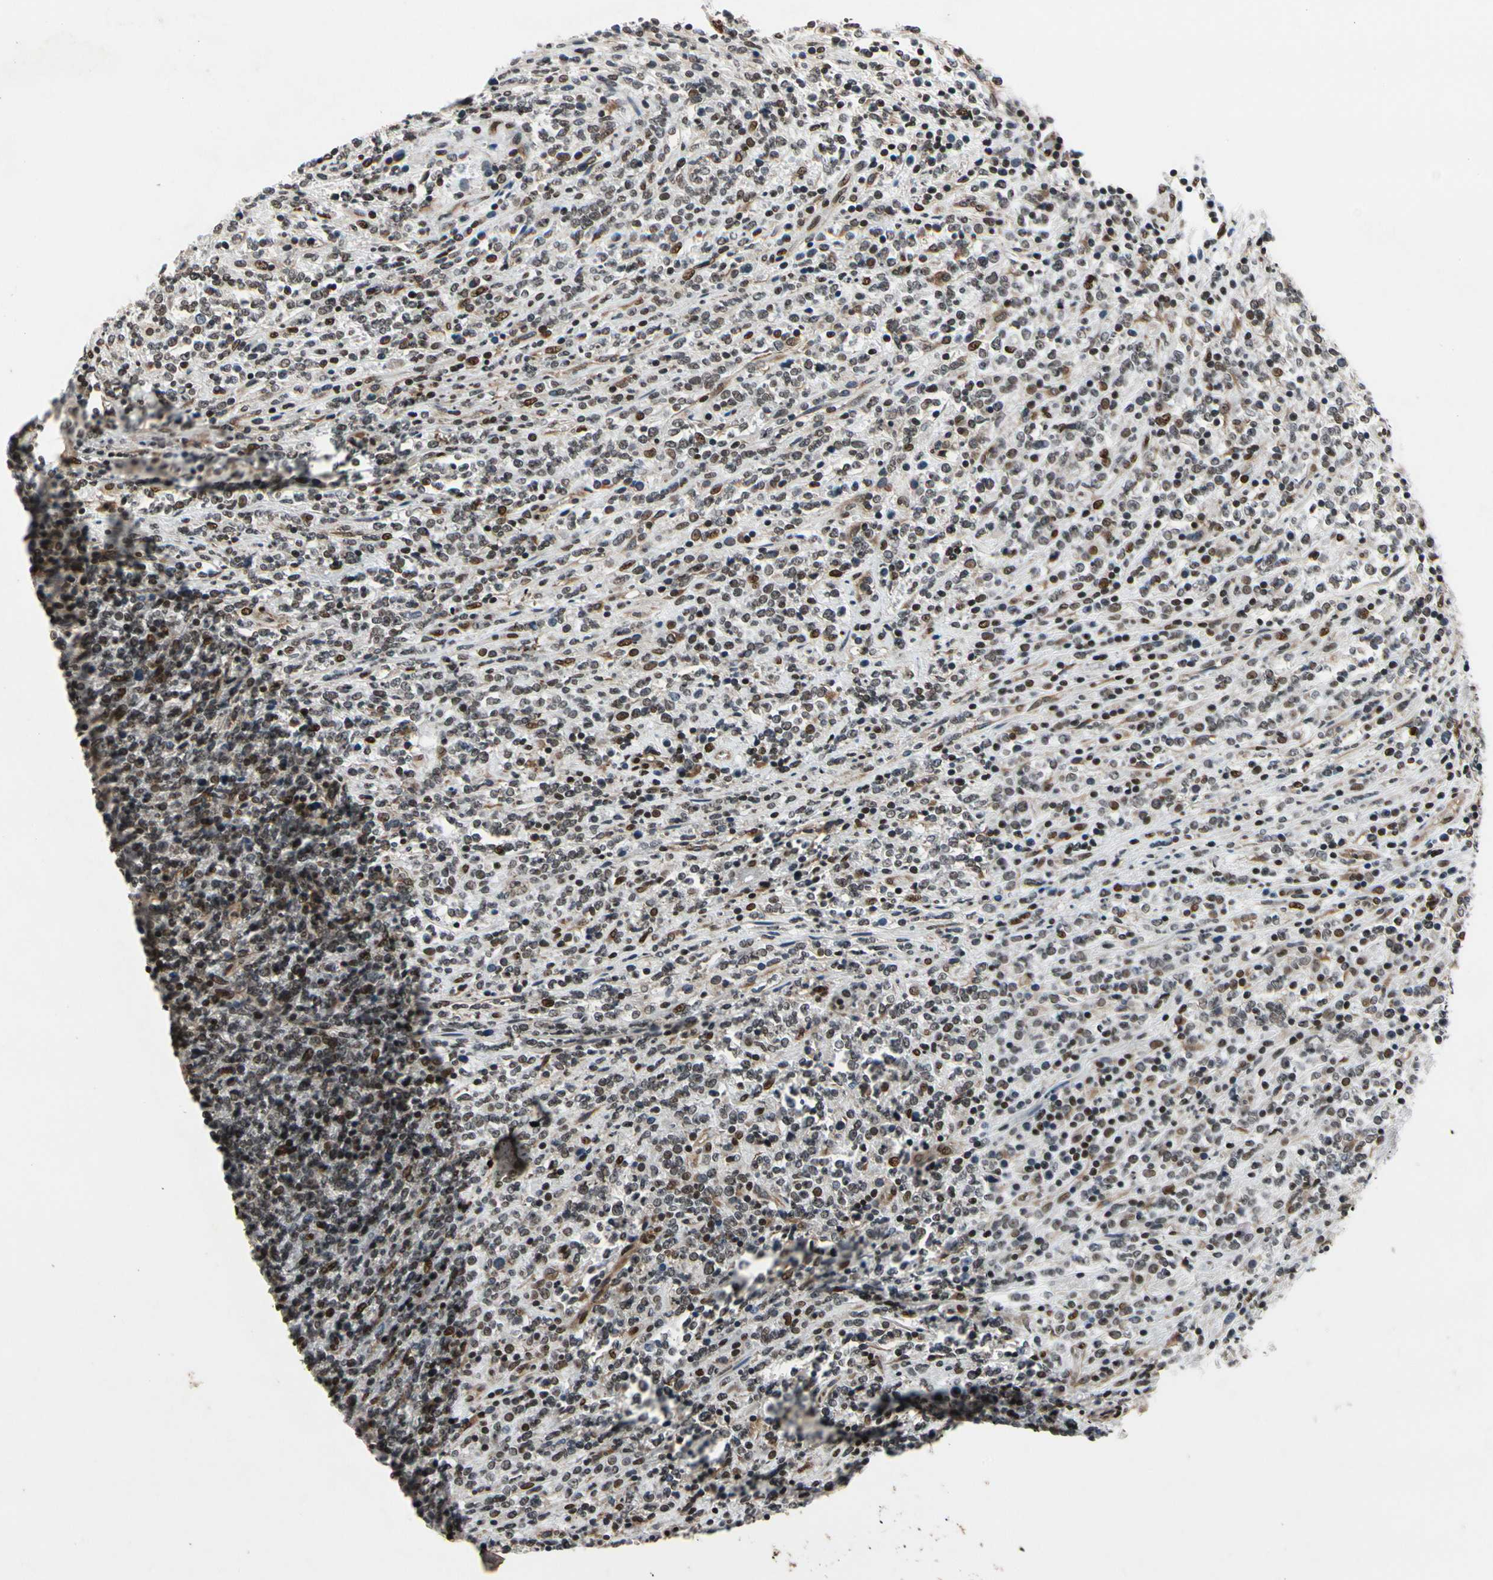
{"staining": {"intensity": "strong", "quantity": "<25%", "location": "nuclear"}, "tissue": "lymphoma", "cell_type": "Tumor cells", "image_type": "cancer", "snomed": [{"axis": "morphology", "description": "Malignant lymphoma, non-Hodgkin's type, High grade"}, {"axis": "topography", "description": "Soft tissue"}], "caption": "IHC staining of lymphoma, which demonstrates medium levels of strong nuclear positivity in approximately <25% of tumor cells indicating strong nuclear protein positivity. The staining was performed using DAB (3,3'-diaminobenzidine) (brown) for protein detection and nuclei were counterstained in hematoxylin (blue).", "gene": "RECQL", "patient": {"sex": "male", "age": 18}}